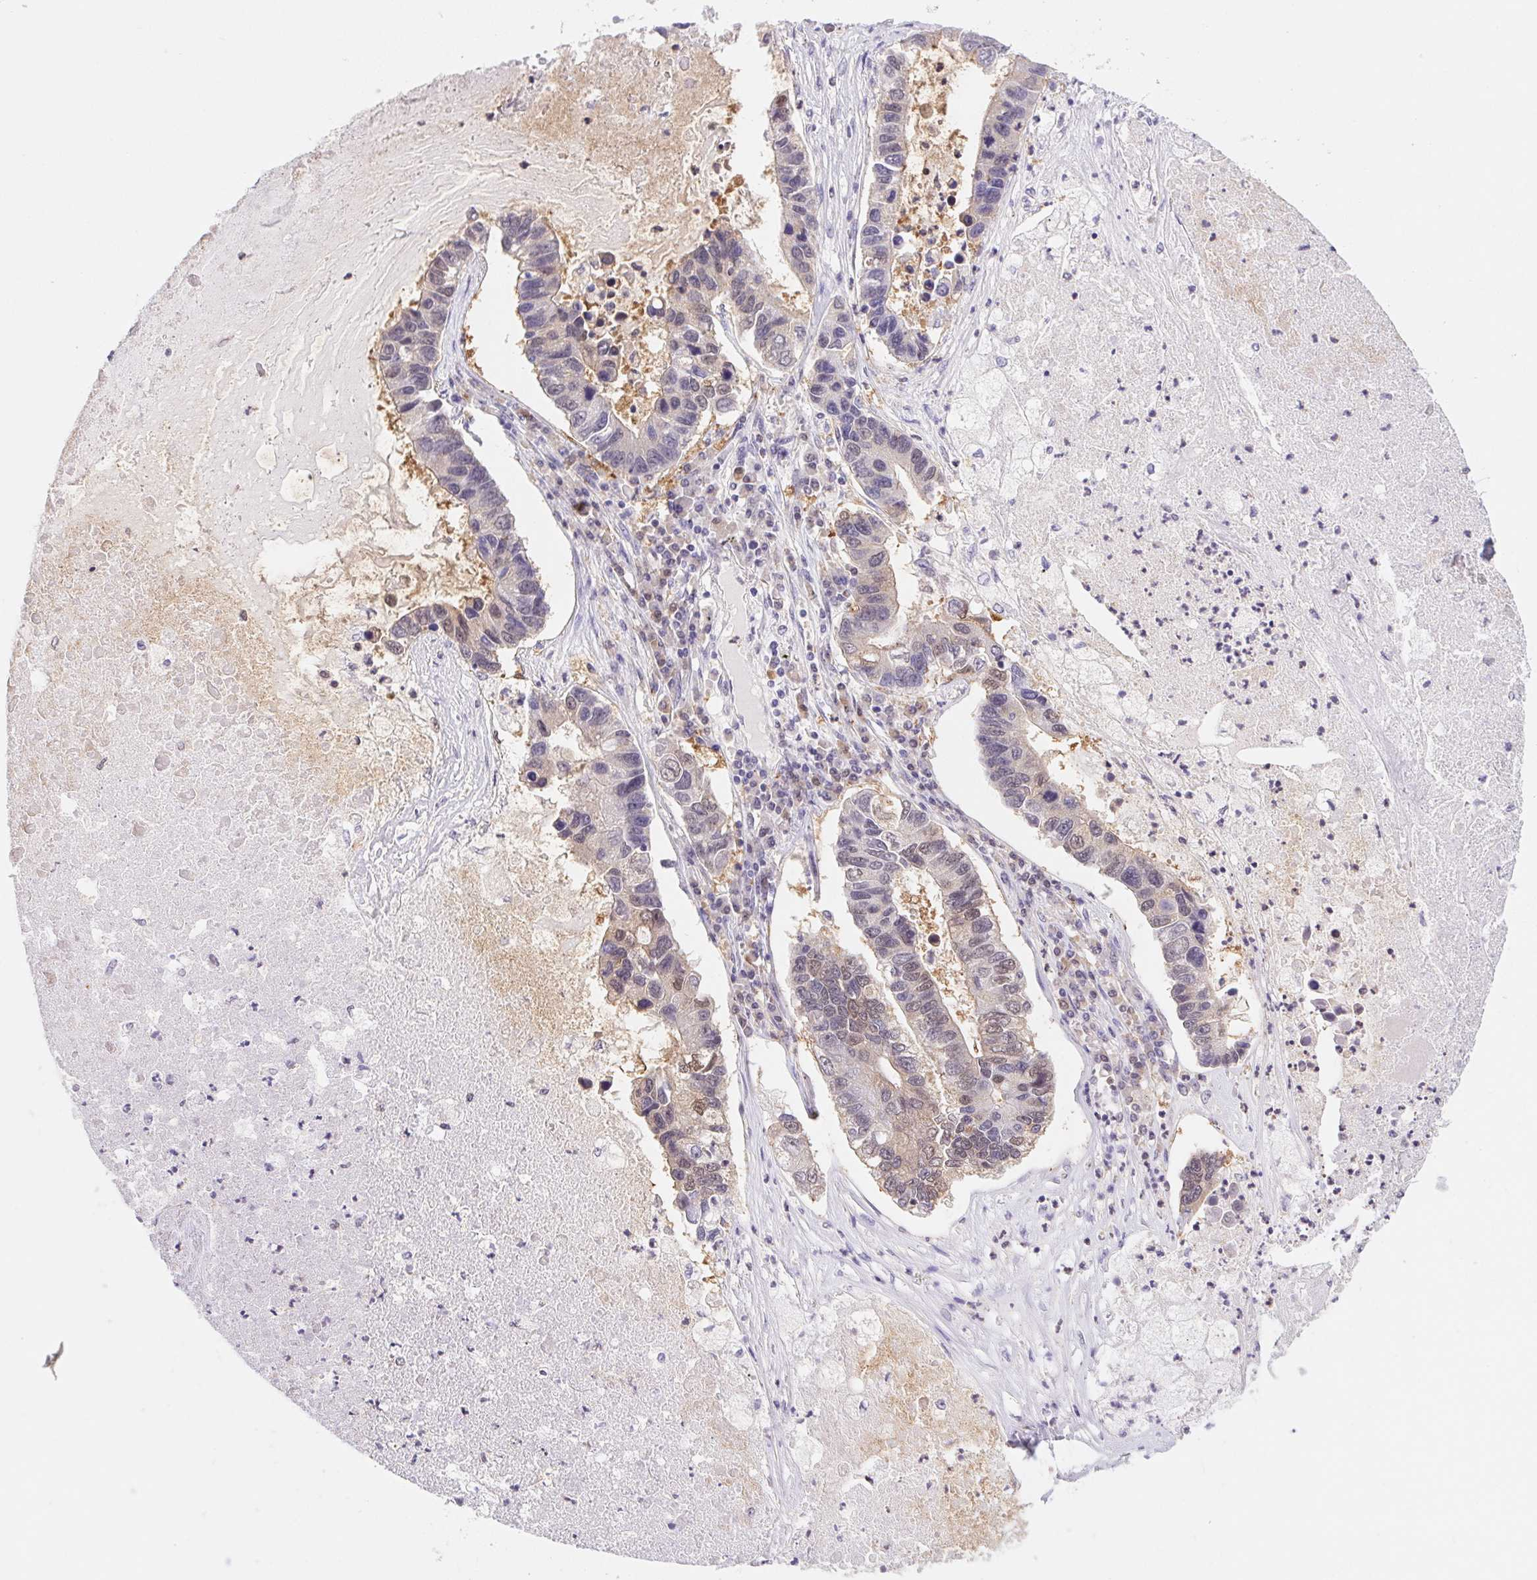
{"staining": {"intensity": "weak", "quantity": "<25%", "location": "nuclear"}, "tissue": "lung cancer", "cell_type": "Tumor cells", "image_type": "cancer", "snomed": [{"axis": "morphology", "description": "Adenocarcinoma, NOS"}, {"axis": "topography", "description": "Bronchus"}, {"axis": "topography", "description": "Lung"}], "caption": "This image is of lung adenocarcinoma stained with immunohistochemistry (IHC) to label a protein in brown with the nuclei are counter-stained blue. There is no positivity in tumor cells. Brightfield microscopy of IHC stained with DAB (brown) and hematoxylin (blue), captured at high magnification.", "gene": "L3MBTL4", "patient": {"sex": "female", "age": 51}}